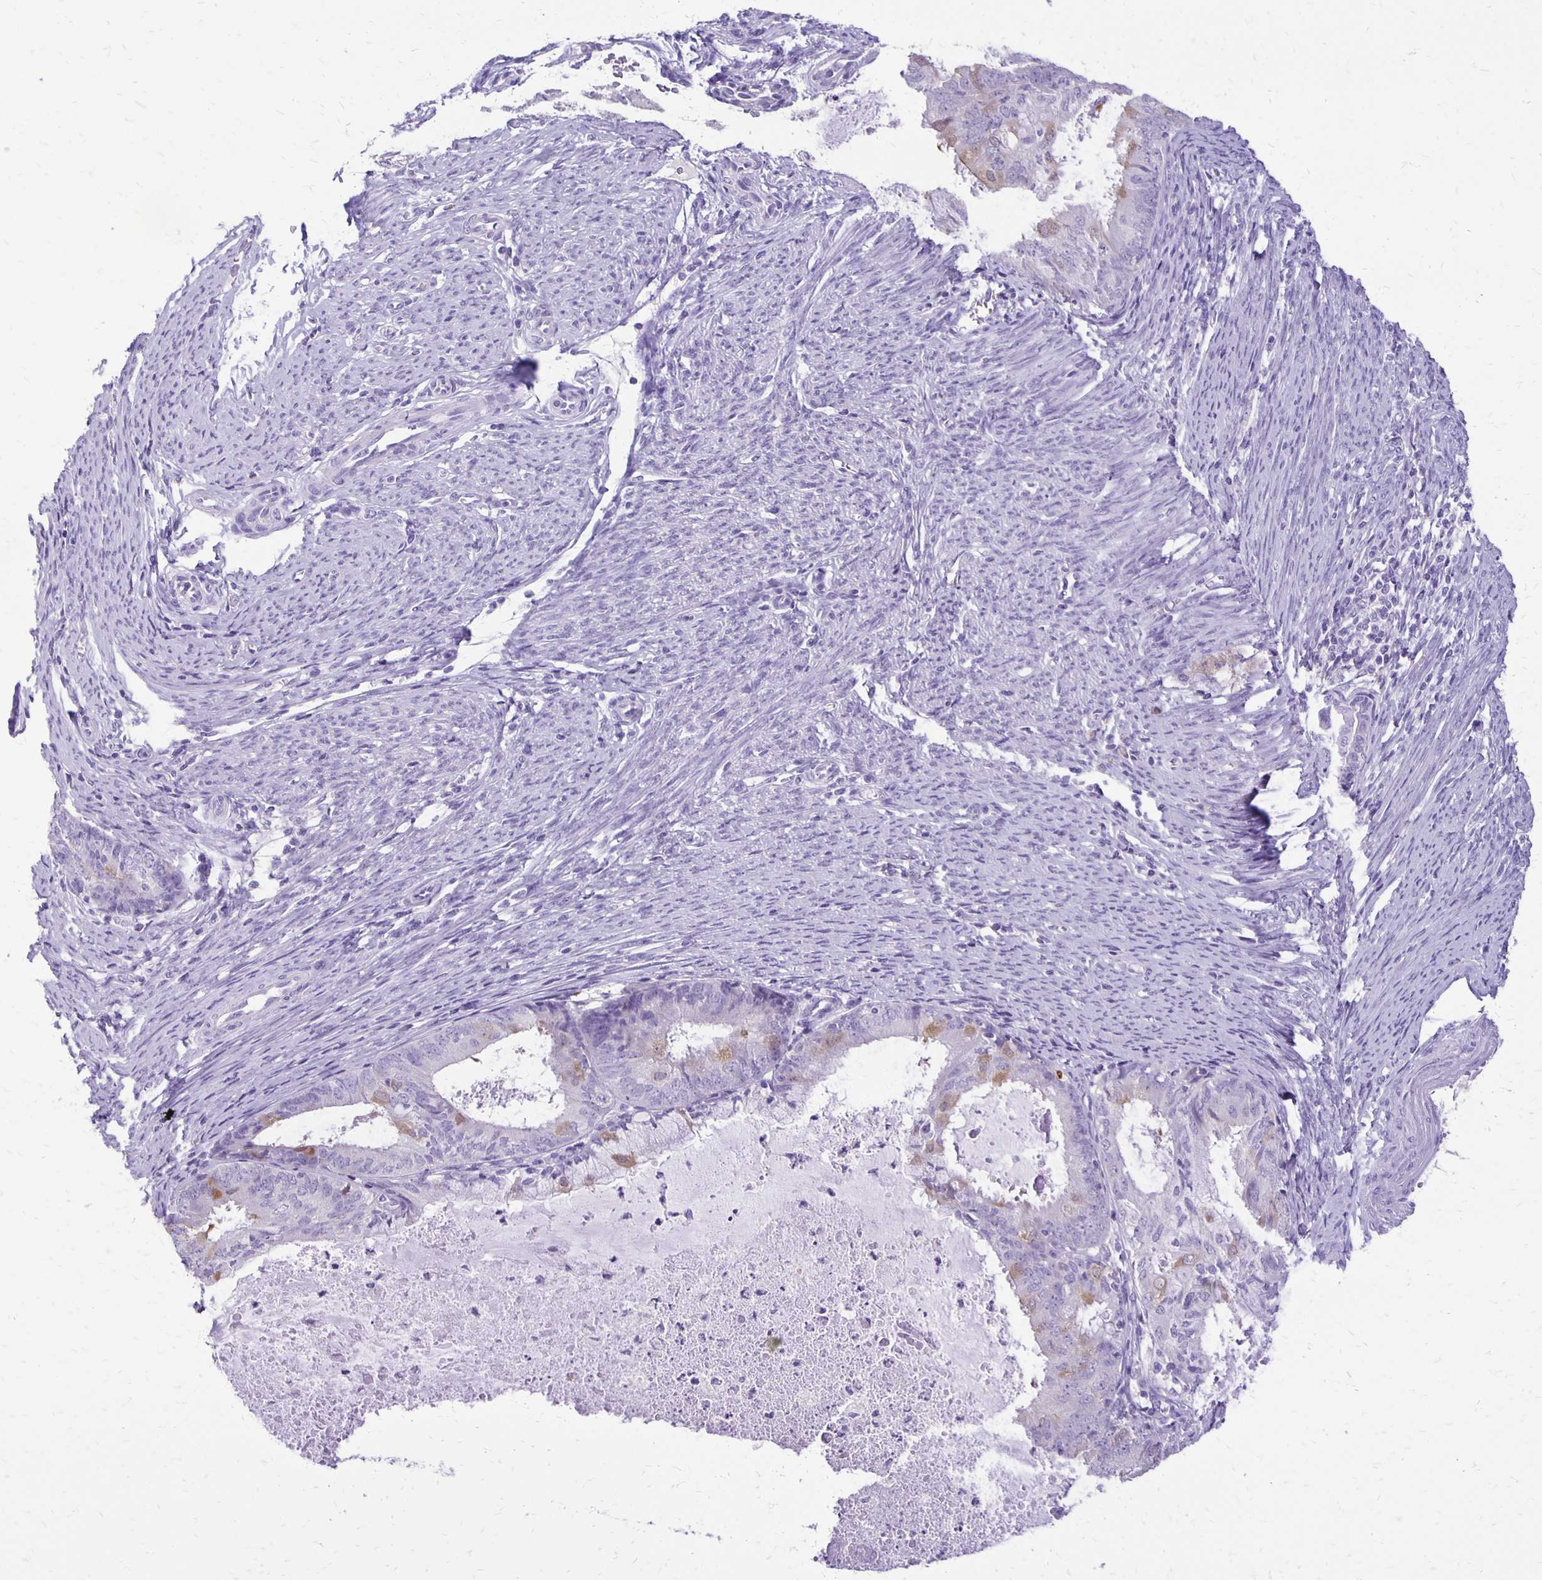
{"staining": {"intensity": "weak", "quantity": "<25%", "location": "cytoplasmic/membranous"}, "tissue": "endometrial cancer", "cell_type": "Tumor cells", "image_type": "cancer", "snomed": [{"axis": "morphology", "description": "Adenocarcinoma, NOS"}, {"axis": "topography", "description": "Endometrium"}], "caption": "Endometrial adenocarcinoma stained for a protein using IHC demonstrates no staining tumor cells.", "gene": "ANKRD45", "patient": {"sex": "female", "age": 57}}